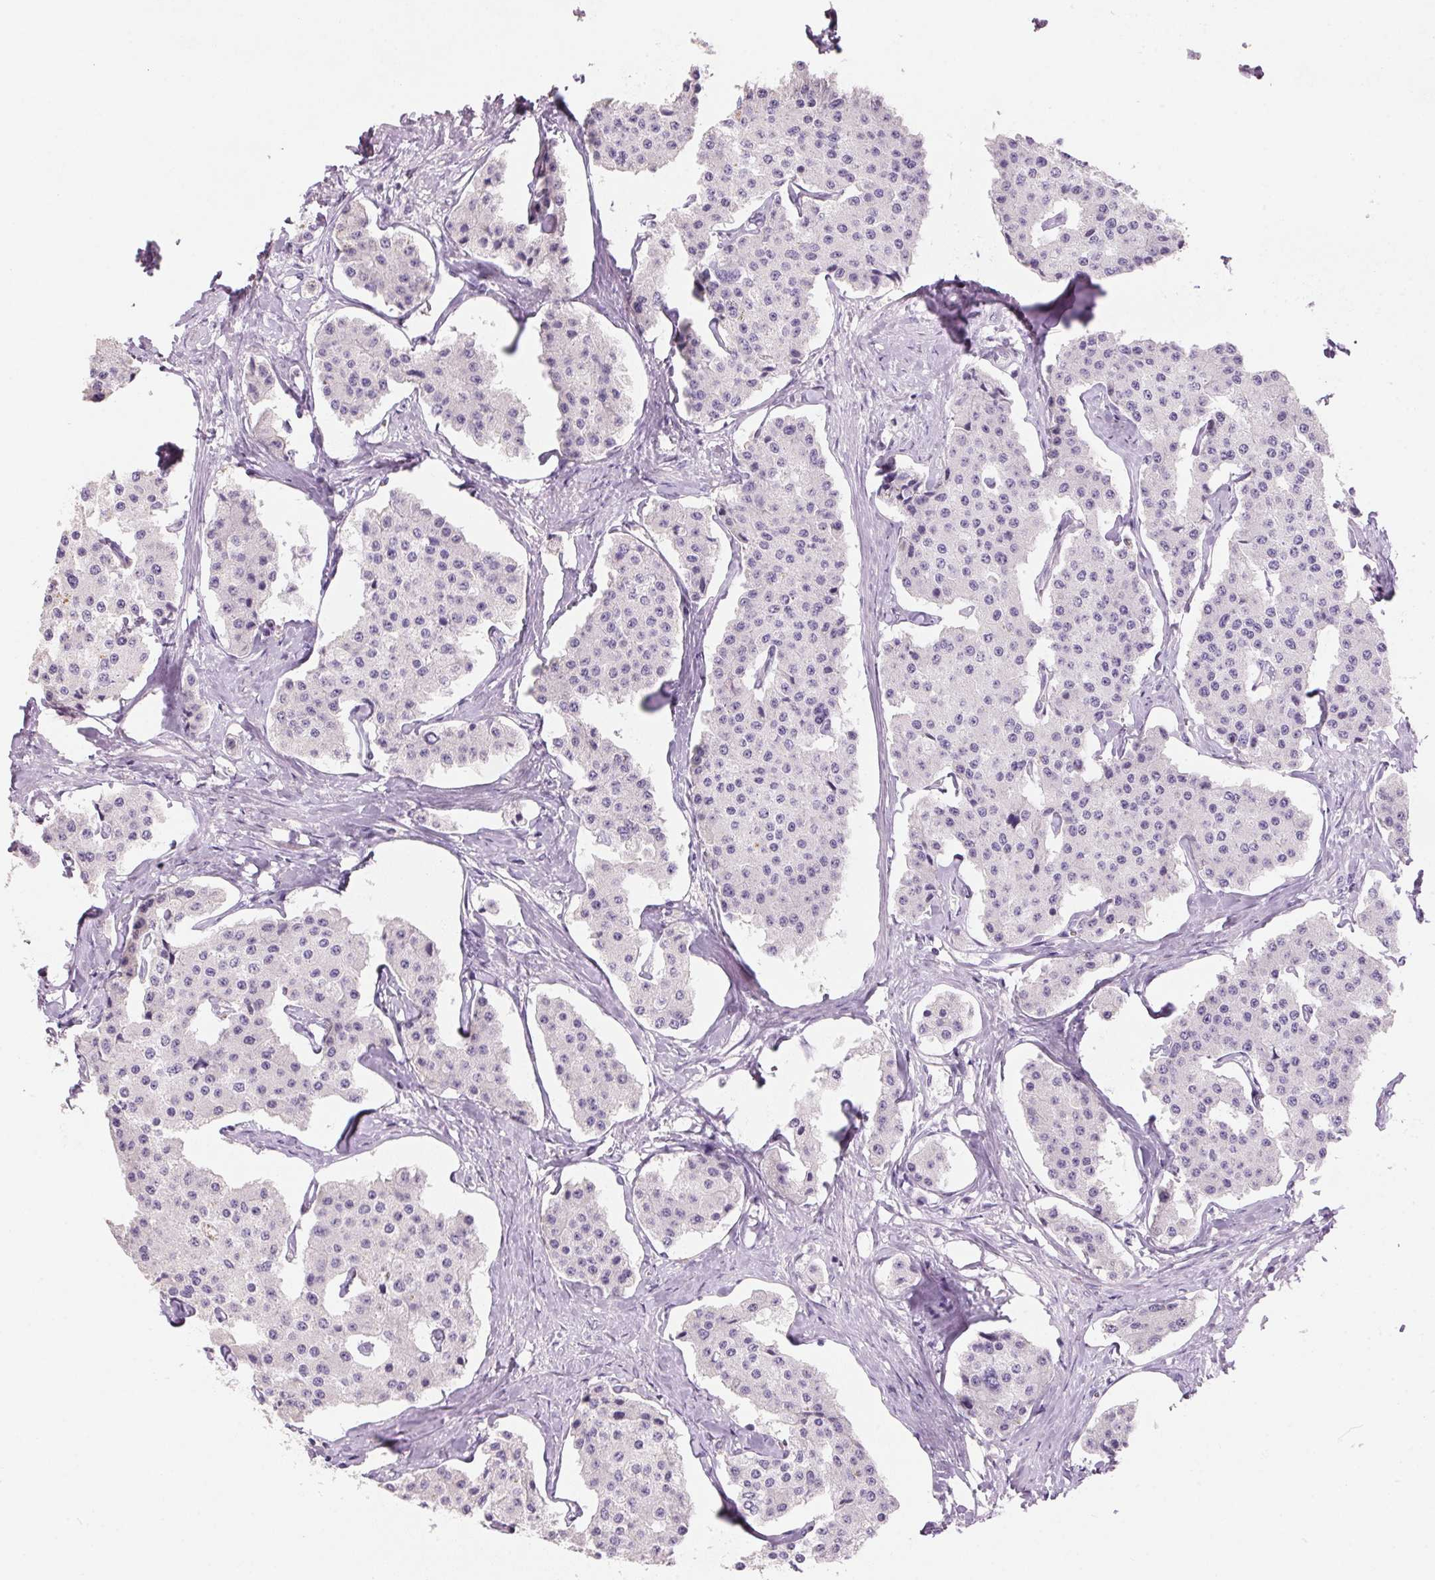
{"staining": {"intensity": "negative", "quantity": "none", "location": "none"}, "tissue": "carcinoid", "cell_type": "Tumor cells", "image_type": "cancer", "snomed": [{"axis": "morphology", "description": "Carcinoid, malignant, NOS"}, {"axis": "topography", "description": "Small intestine"}], "caption": "Histopathology image shows no protein staining in tumor cells of carcinoid (malignant) tissue.", "gene": "HSD17B1", "patient": {"sex": "female", "age": 65}}